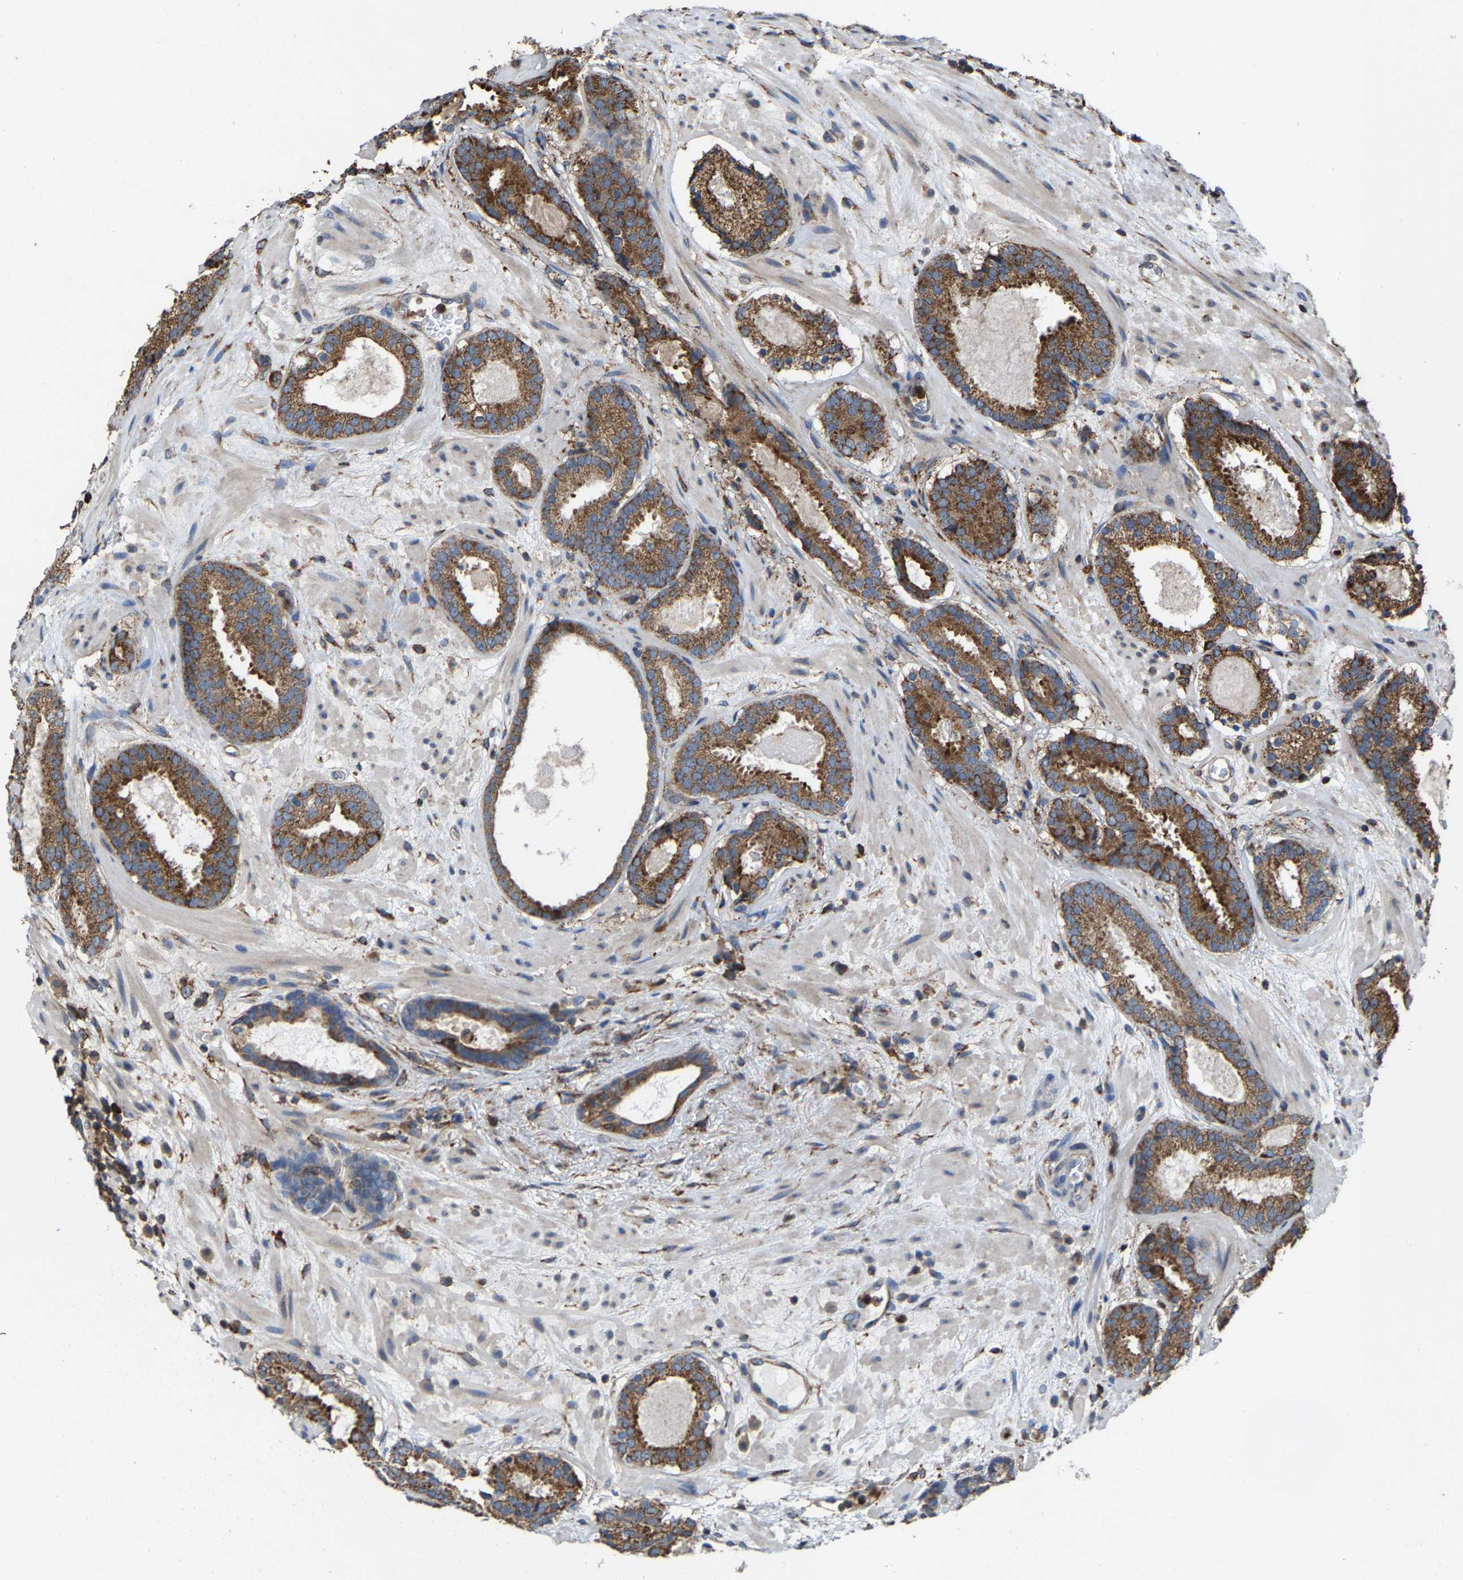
{"staining": {"intensity": "moderate", "quantity": ">75%", "location": "cytoplasmic/membranous"}, "tissue": "prostate cancer", "cell_type": "Tumor cells", "image_type": "cancer", "snomed": [{"axis": "morphology", "description": "Adenocarcinoma, Low grade"}, {"axis": "topography", "description": "Prostate"}], "caption": "Prostate low-grade adenocarcinoma was stained to show a protein in brown. There is medium levels of moderate cytoplasmic/membranous positivity in about >75% of tumor cells.", "gene": "FGD3", "patient": {"sex": "male", "age": 69}}